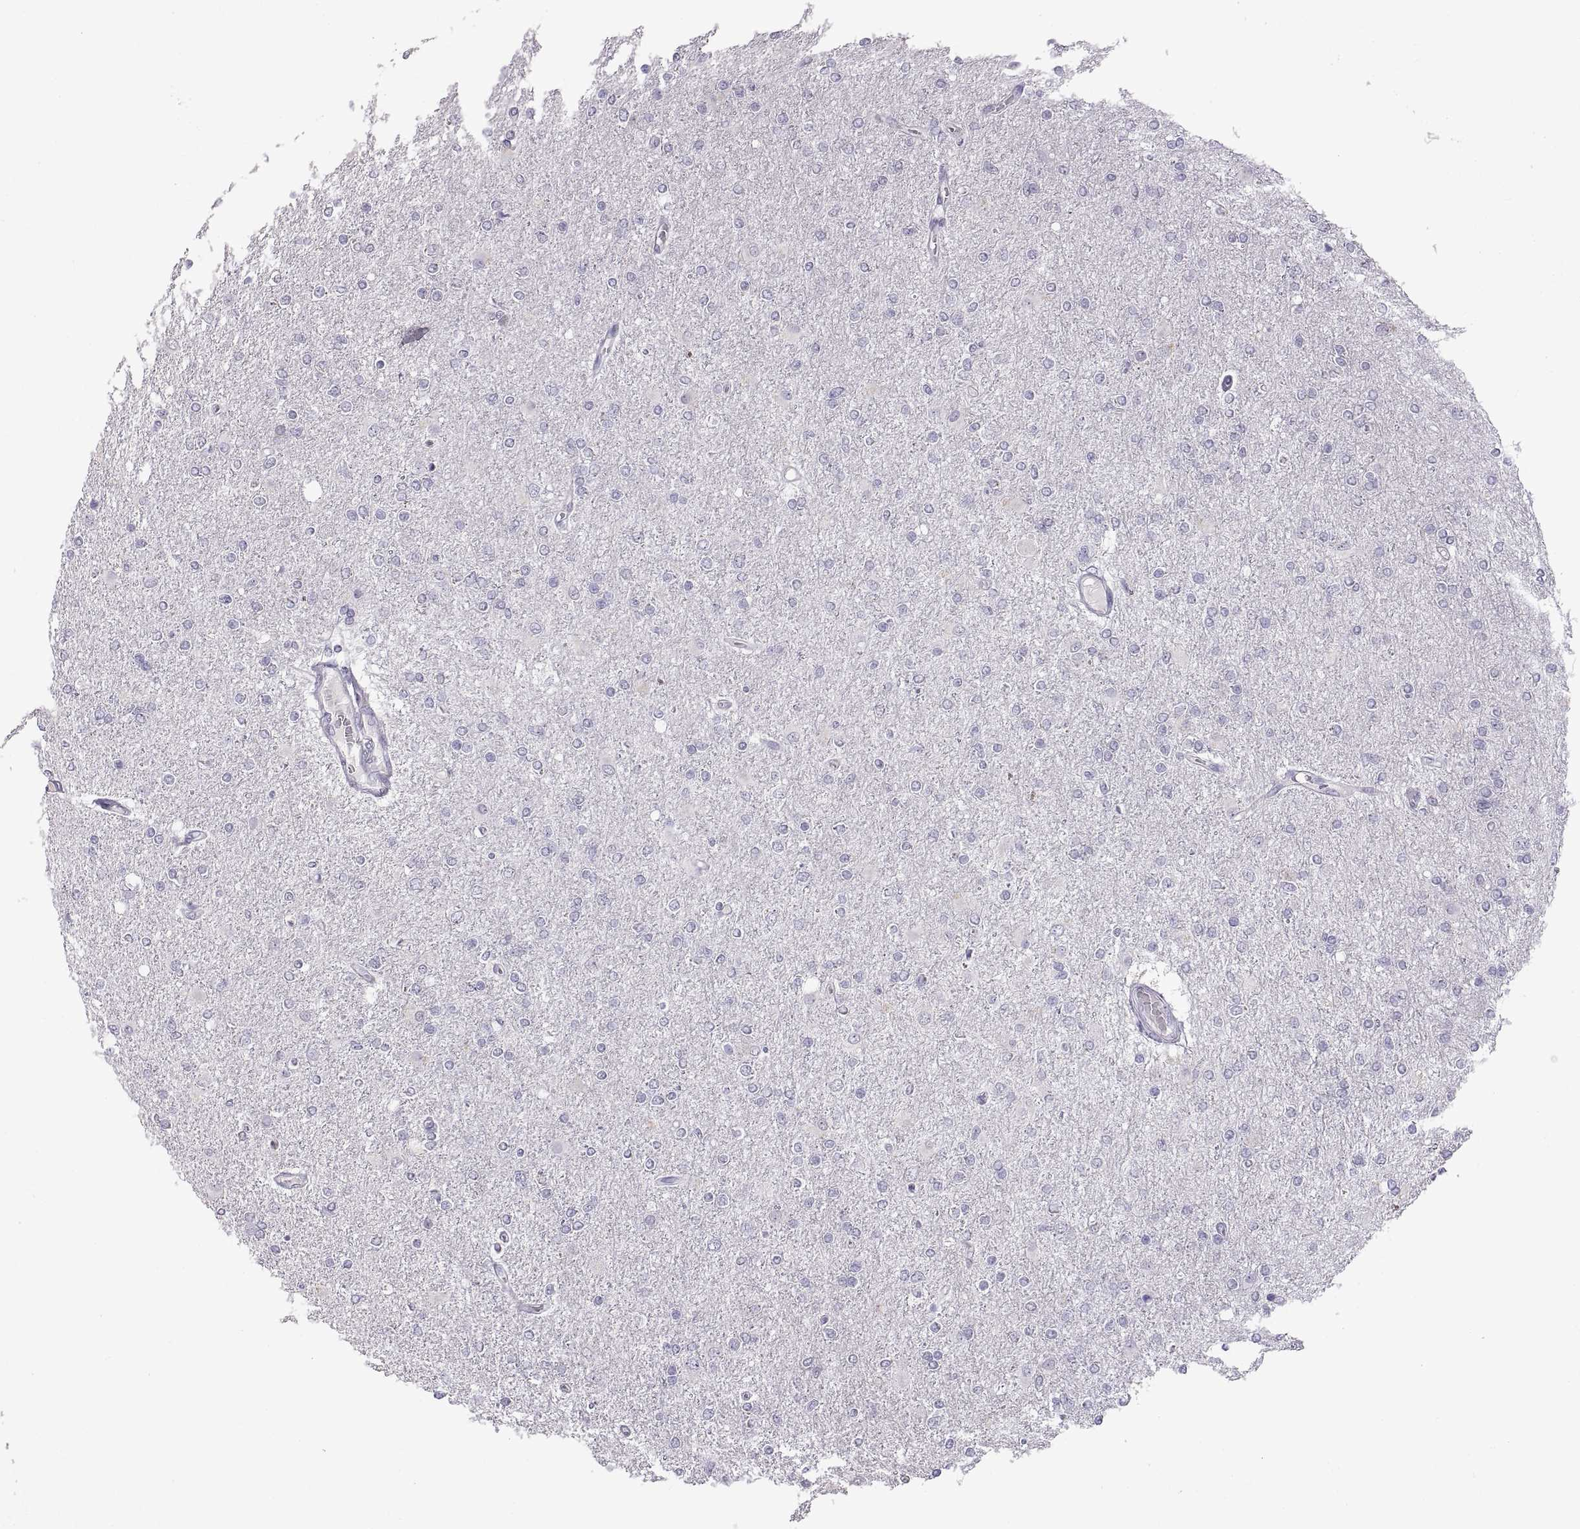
{"staining": {"intensity": "negative", "quantity": "none", "location": "none"}, "tissue": "glioma", "cell_type": "Tumor cells", "image_type": "cancer", "snomed": [{"axis": "morphology", "description": "Glioma, malignant, High grade"}, {"axis": "topography", "description": "Cerebral cortex"}], "caption": "DAB (3,3'-diaminobenzidine) immunohistochemical staining of malignant glioma (high-grade) demonstrates no significant staining in tumor cells.", "gene": "RDM1", "patient": {"sex": "male", "age": 70}}